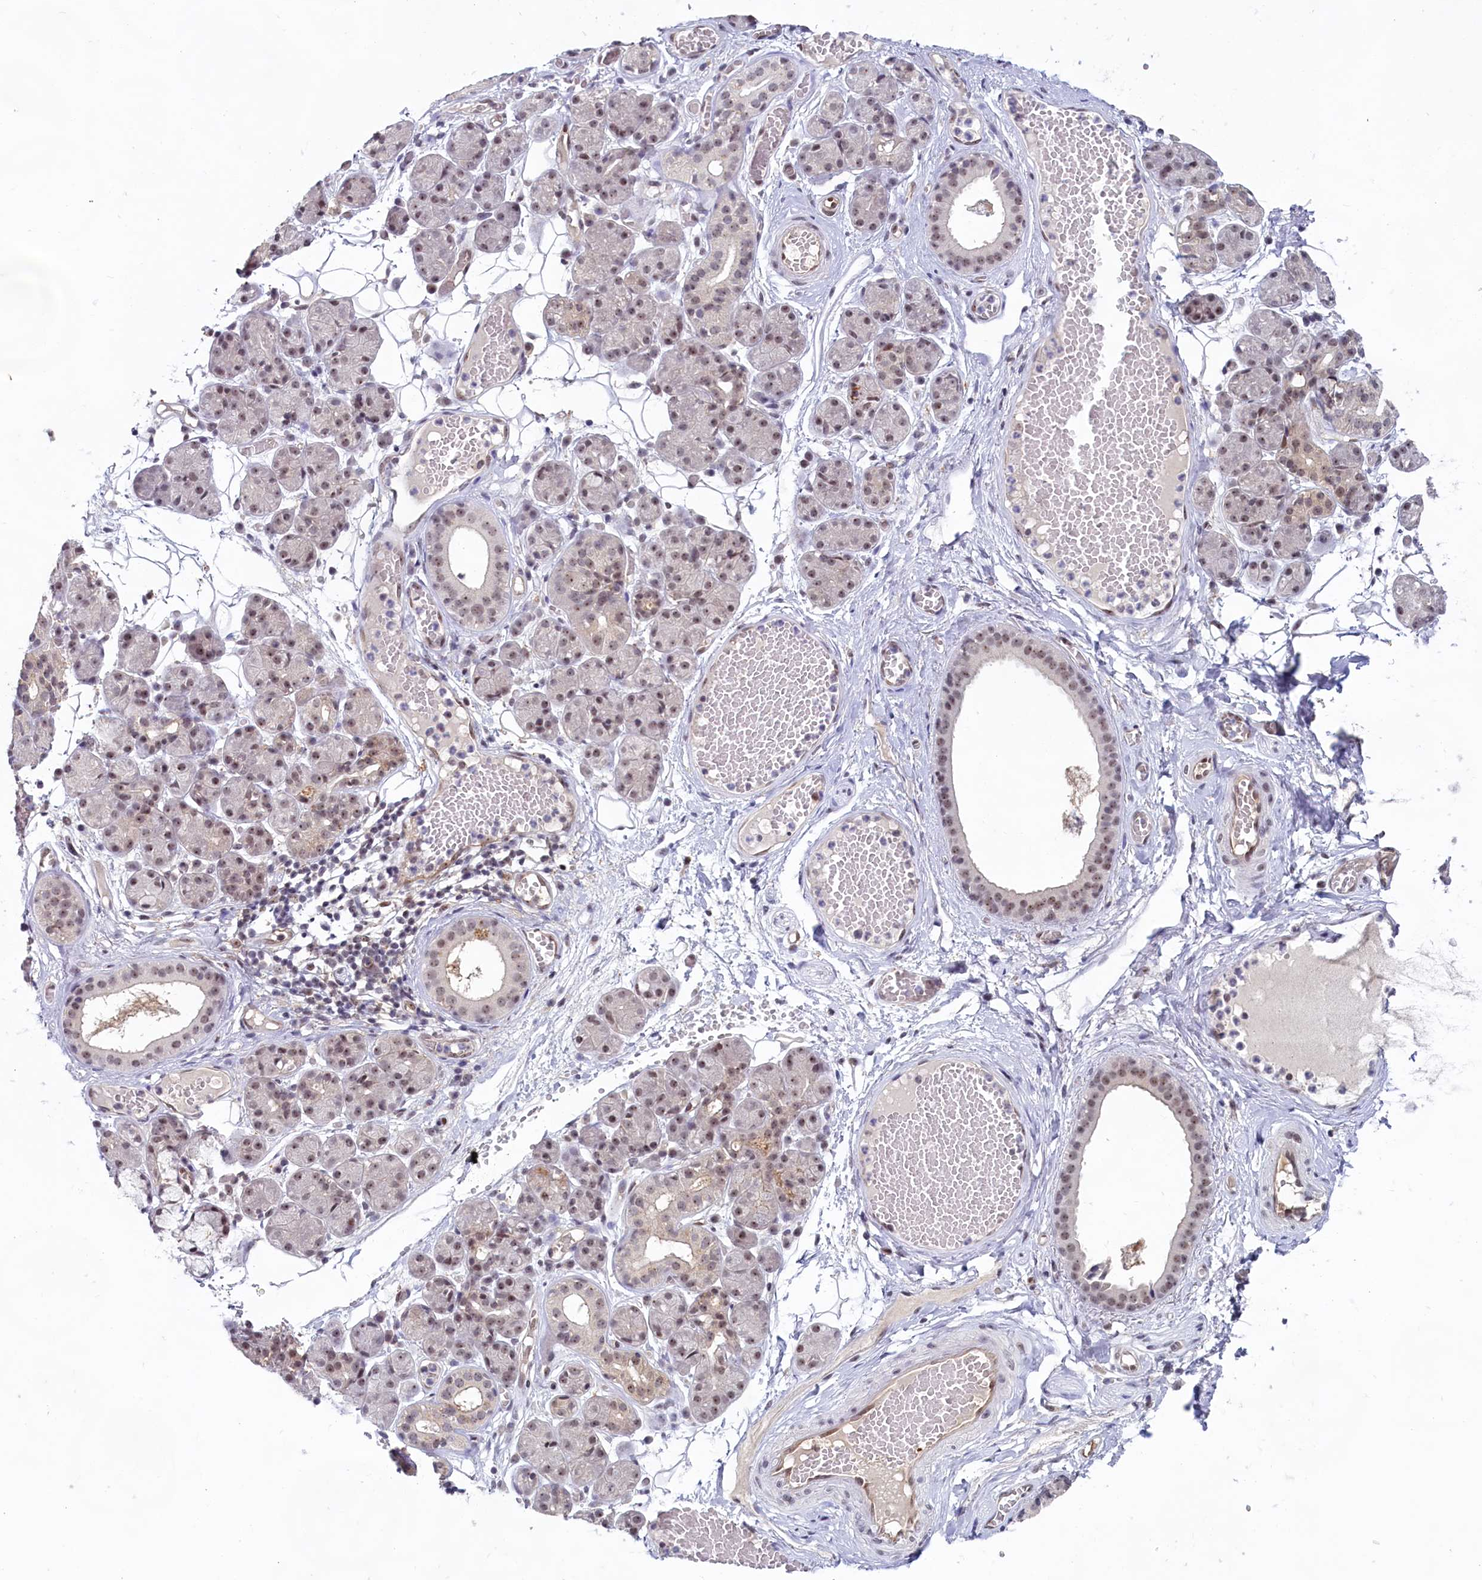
{"staining": {"intensity": "moderate", "quantity": "<25%", "location": "nuclear"}, "tissue": "salivary gland", "cell_type": "Glandular cells", "image_type": "normal", "snomed": [{"axis": "morphology", "description": "Normal tissue, NOS"}, {"axis": "topography", "description": "Salivary gland"}], "caption": "Moderate nuclear positivity is appreciated in approximately <25% of glandular cells in normal salivary gland. The protein of interest is stained brown, and the nuclei are stained in blue (DAB IHC with brightfield microscopy, high magnification).", "gene": "C1D", "patient": {"sex": "male", "age": 63}}